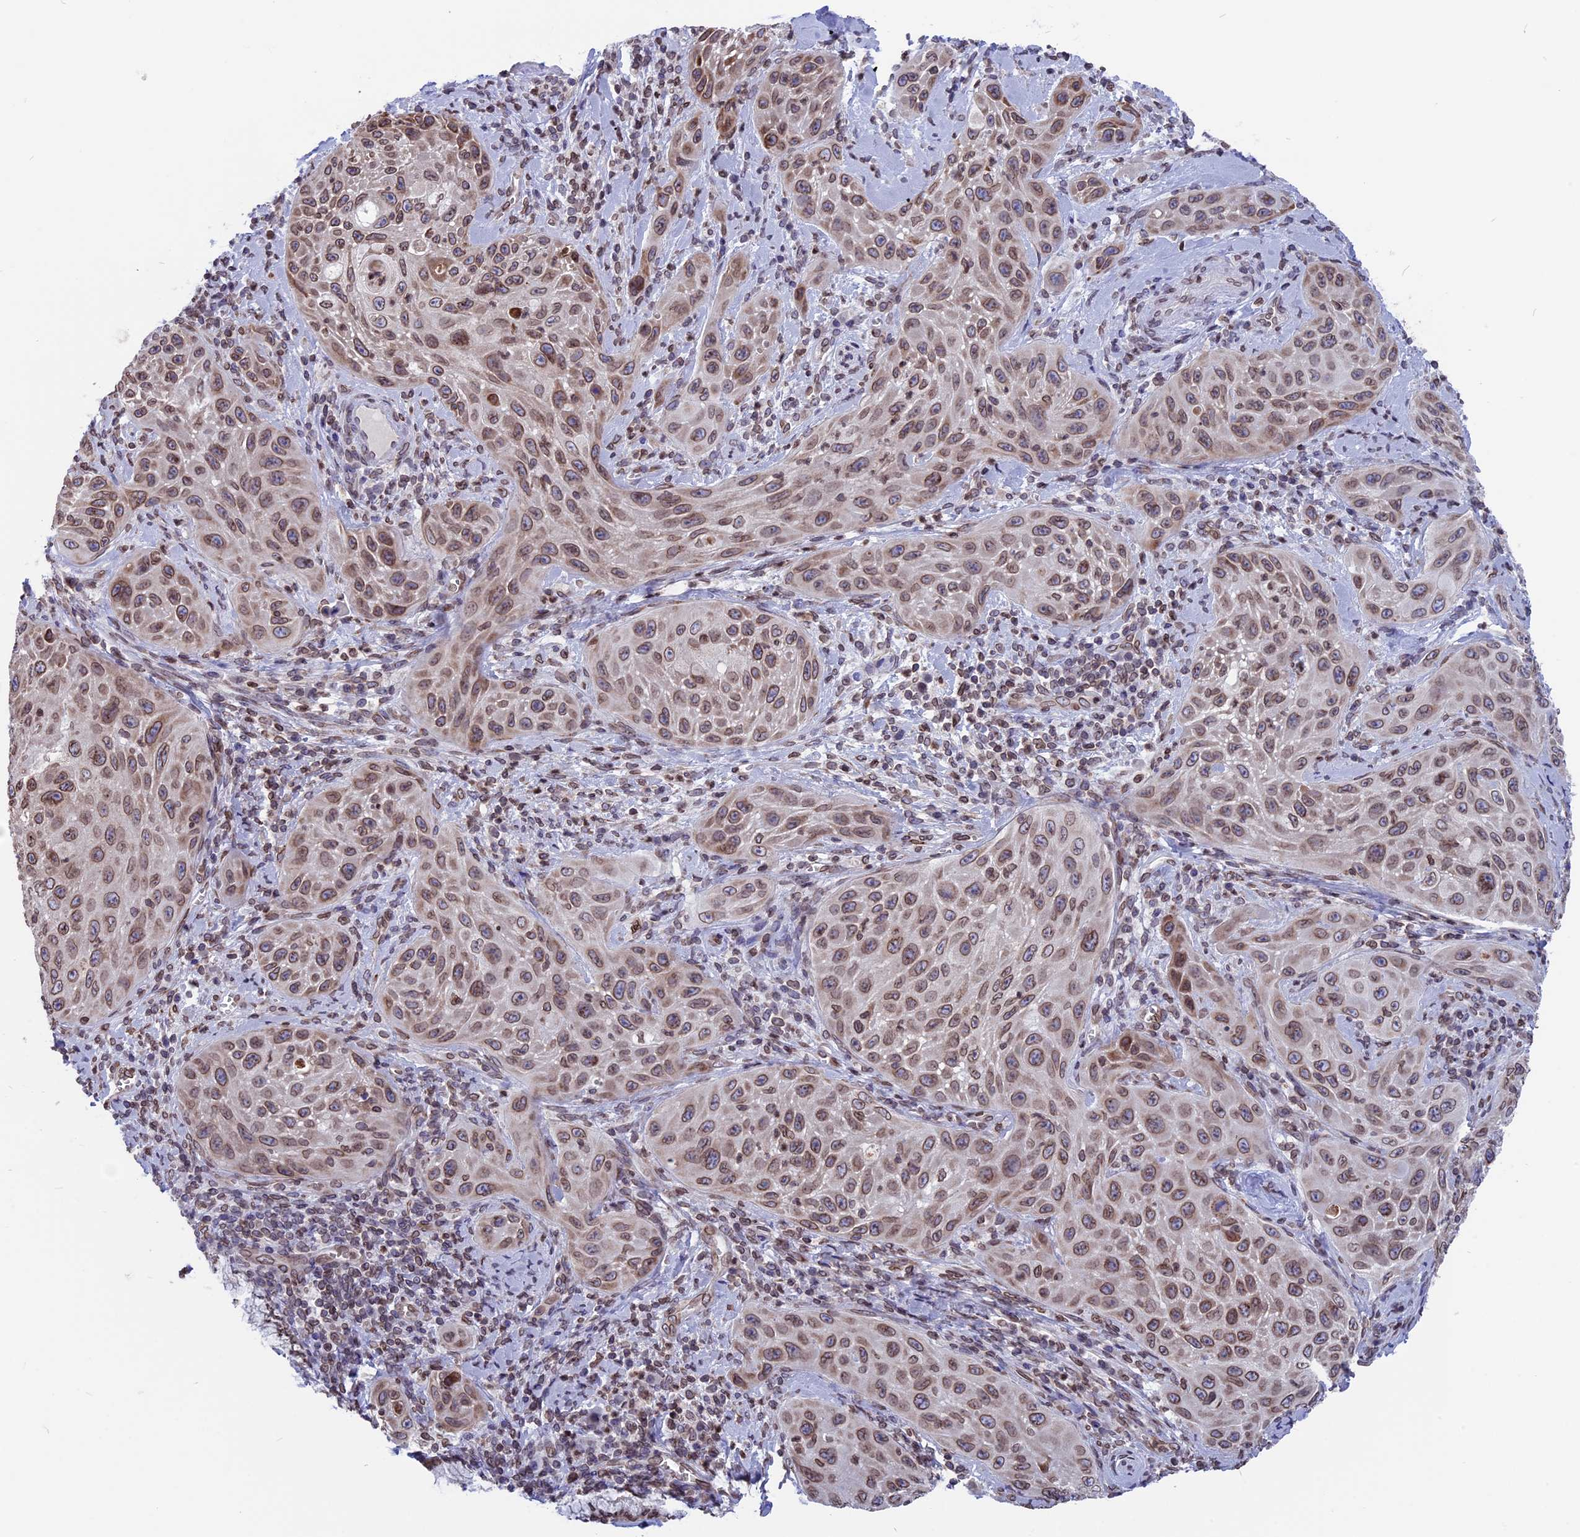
{"staining": {"intensity": "moderate", "quantity": ">75%", "location": "cytoplasmic/membranous,nuclear"}, "tissue": "cervical cancer", "cell_type": "Tumor cells", "image_type": "cancer", "snomed": [{"axis": "morphology", "description": "Squamous cell carcinoma, NOS"}, {"axis": "topography", "description": "Cervix"}], "caption": "Cervical squamous cell carcinoma stained for a protein reveals moderate cytoplasmic/membranous and nuclear positivity in tumor cells. (IHC, brightfield microscopy, high magnification).", "gene": "PTCHD4", "patient": {"sex": "female", "age": 42}}